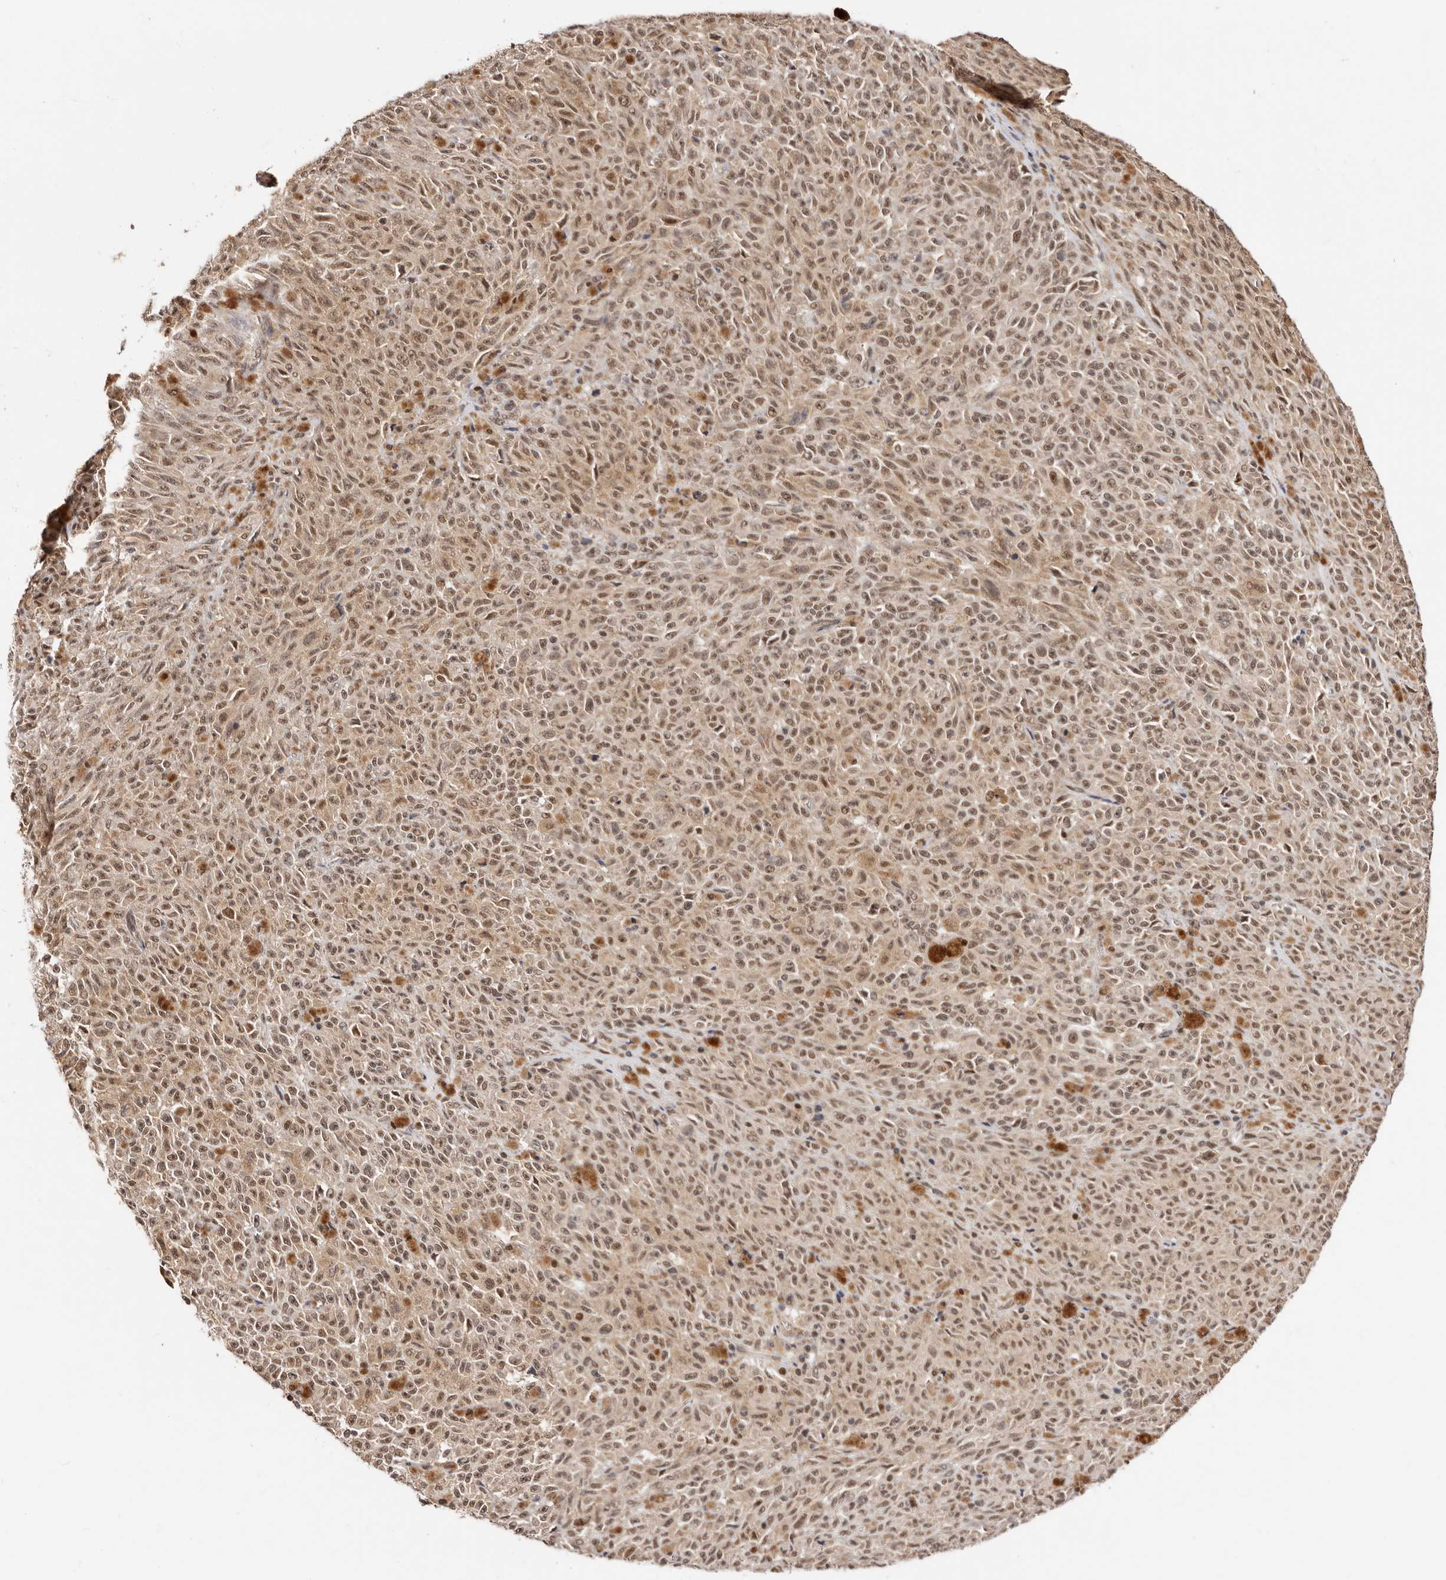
{"staining": {"intensity": "moderate", "quantity": ">75%", "location": "nuclear"}, "tissue": "melanoma", "cell_type": "Tumor cells", "image_type": "cancer", "snomed": [{"axis": "morphology", "description": "Malignant melanoma, NOS"}, {"axis": "topography", "description": "Skin"}], "caption": "Malignant melanoma stained with a protein marker exhibits moderate staining in tumor cells.", "gene": "CTNNBL1", "patient": {"sex": "female", "age": 82}}